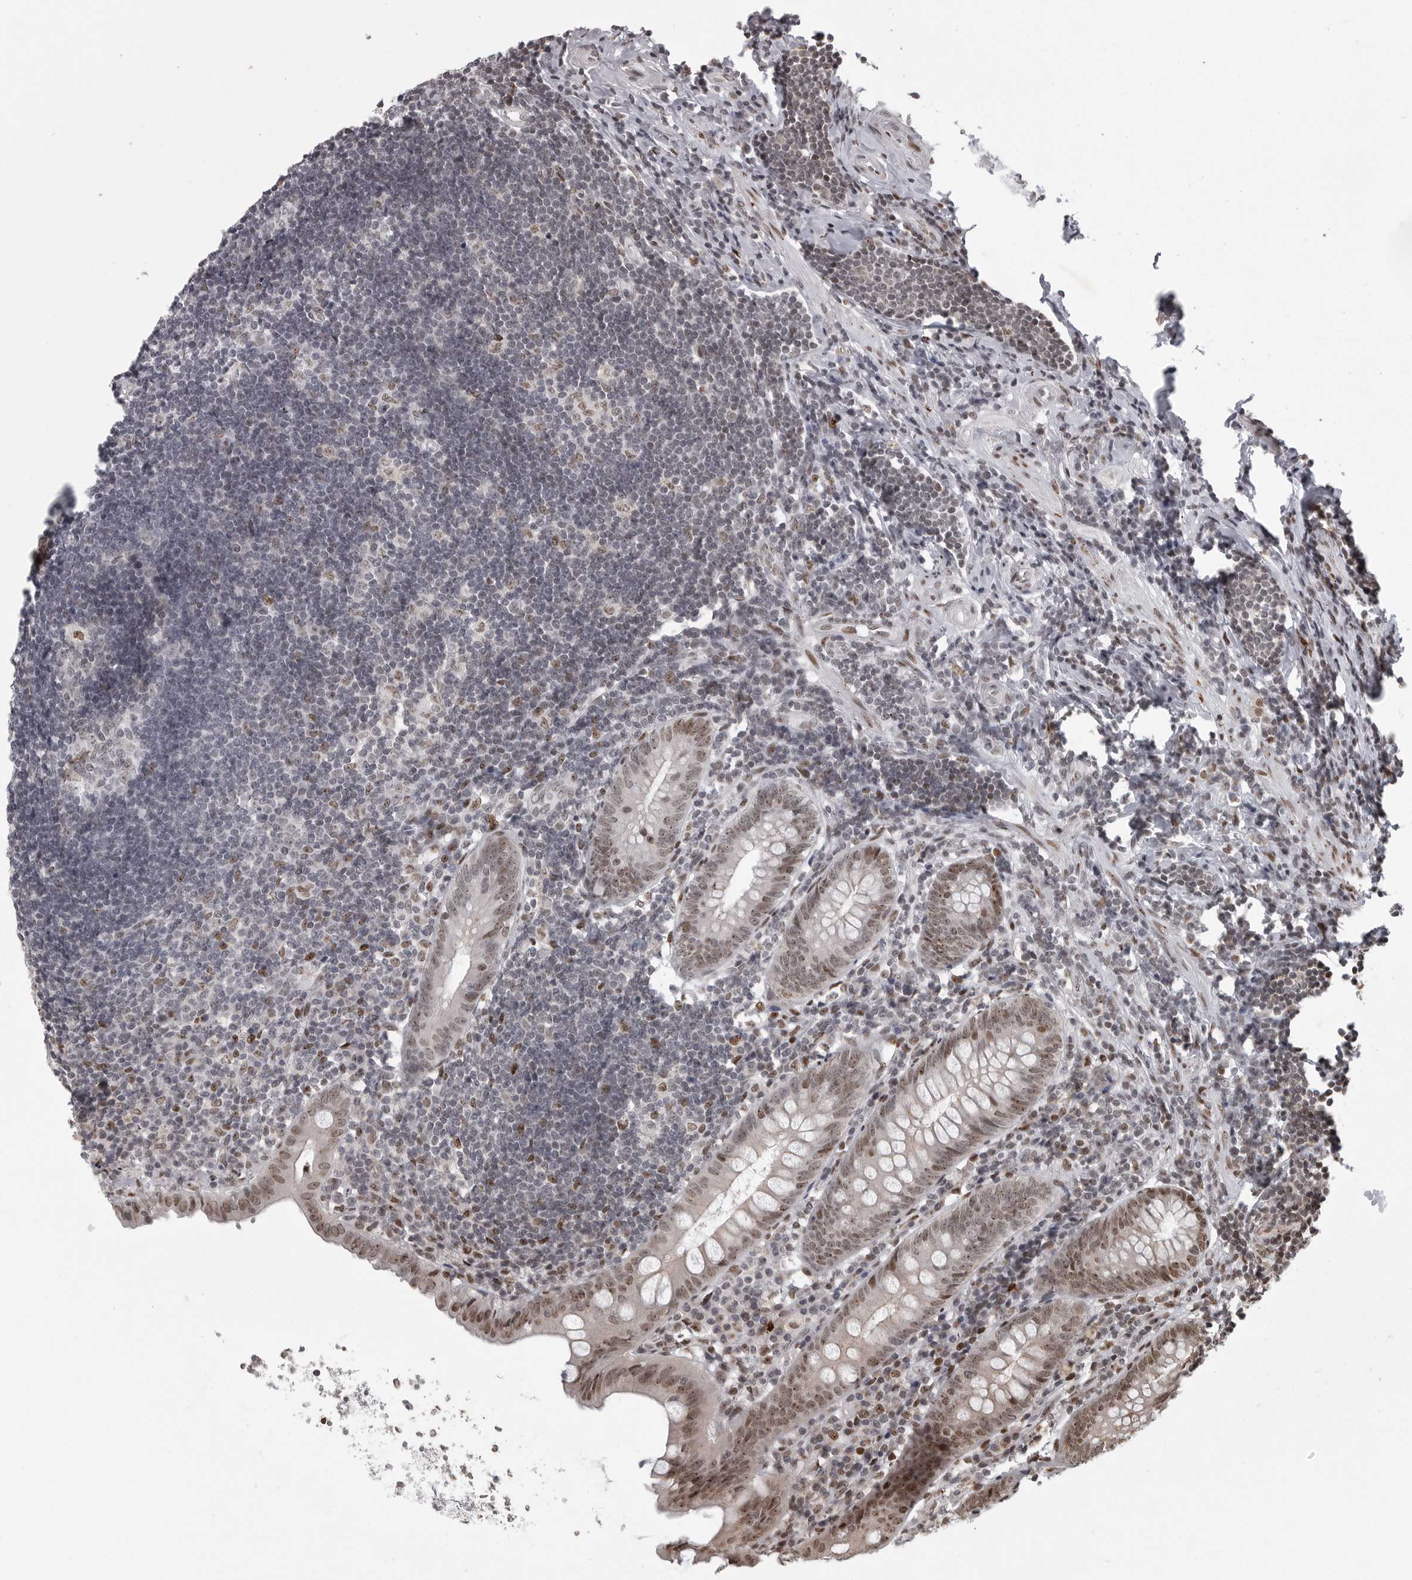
{"staining": {"intensity": "moderate", "quantity": ">75%", "location": "nuclear"}, "tissue": "appendix", "cell_type": "Glandular cells", "image_type": "normal", "snomed": [{"axis": "morphology", "description": "Normal tissue, NOS"}, {"axis": "topography", "description": "Appendix"}], "caption": "Protein expression by immunohistochemistry (IHC) displays moderate nuclear staining in approximately >75% of glandular cells in unremarkable appendix.", "gene": "YAF2", "patient": {"sex": "female", "age": 54}}